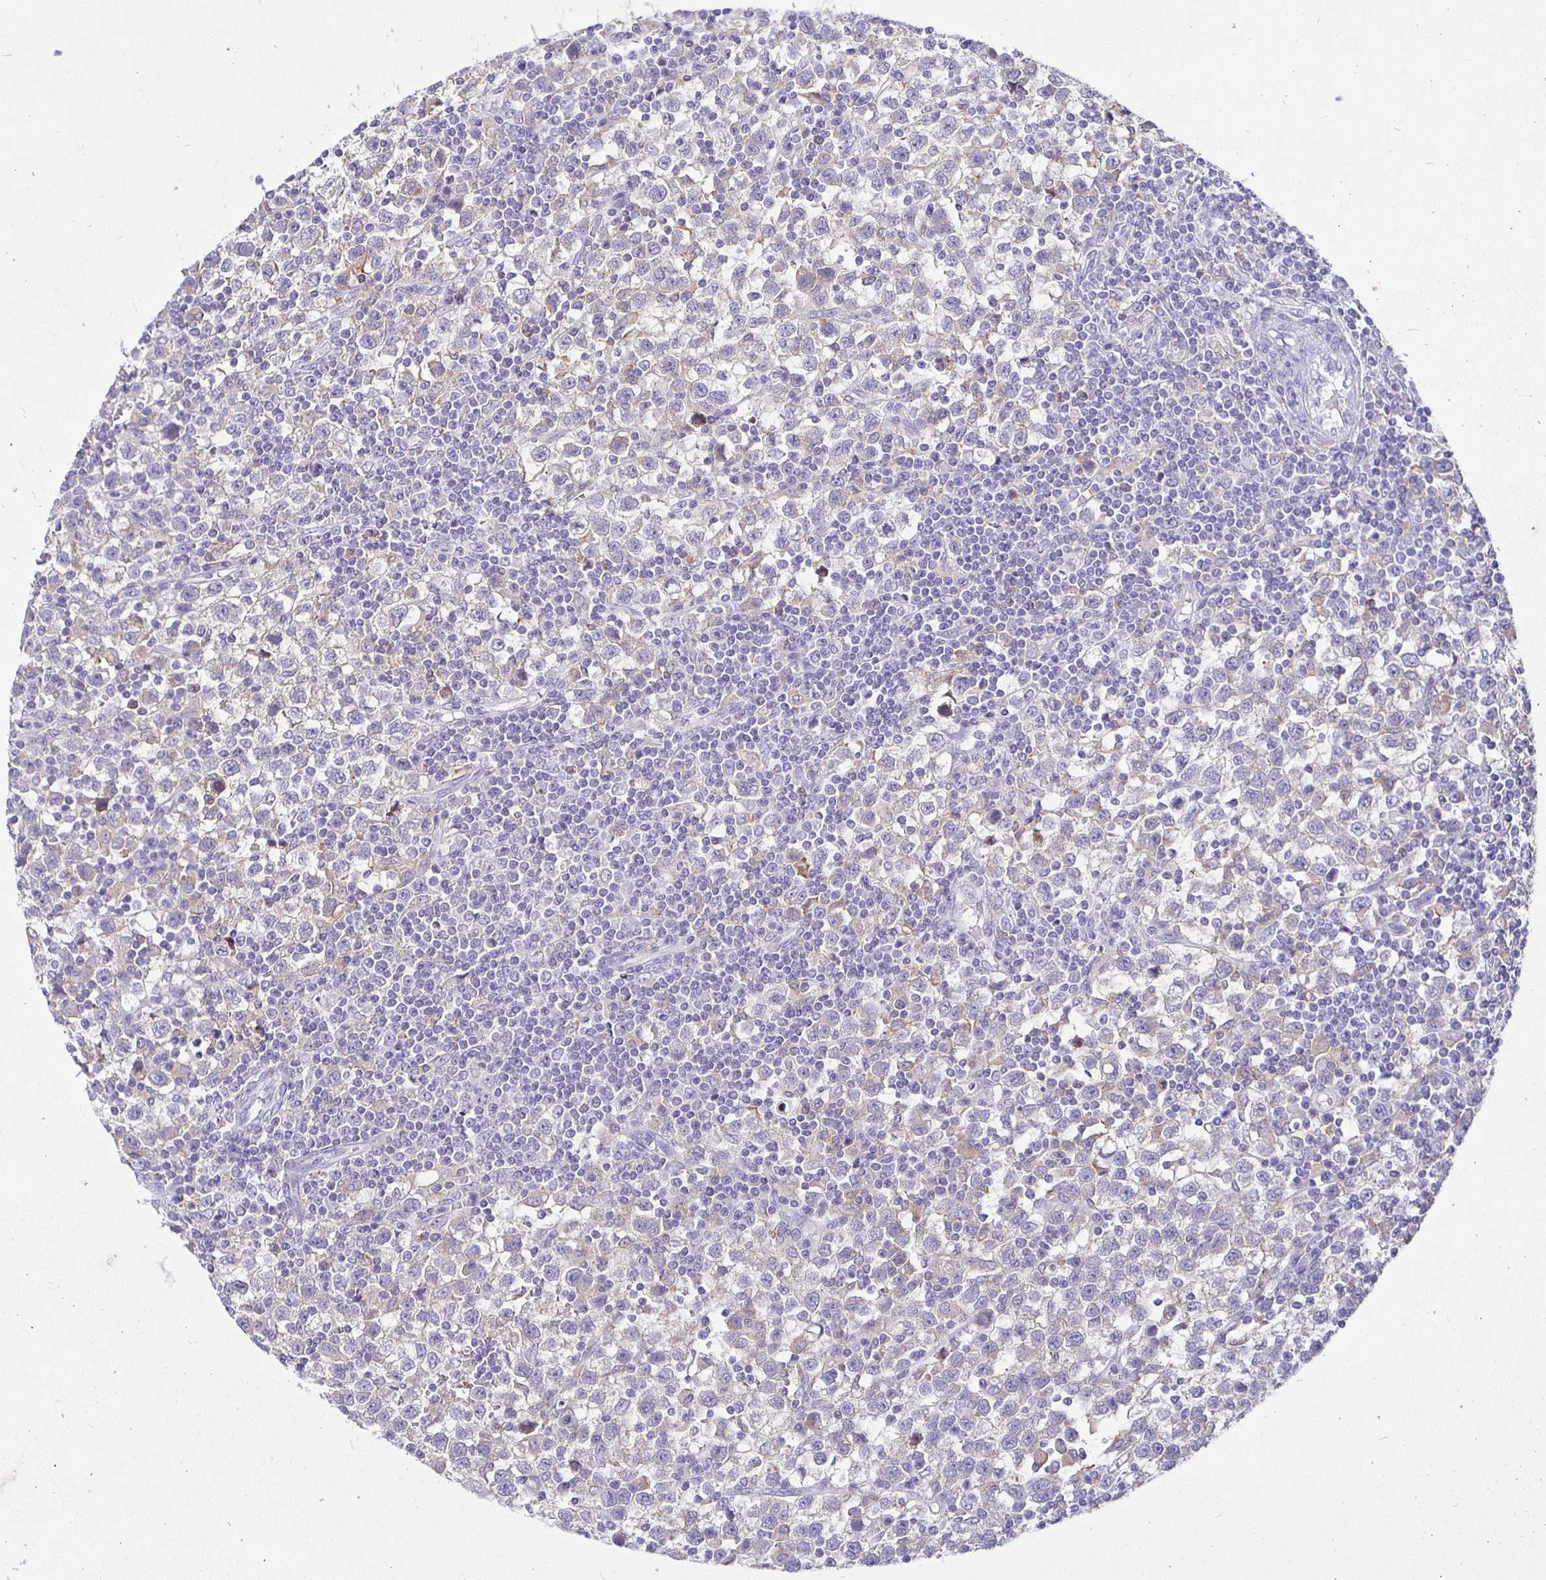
{"staining": {"intensity": "negative", "quantity": "none", "location": "none"}, "tissue": "testis cancer", "cell_type": "Tumor cells", "image_type": "cancer", "snomed": [{"axis": "morphology", "description": "Seminoma, NOS"}, {"axis": "topography", "description": "Testis"}], "caption": "An IHC histopathology image of testis cancer is shown. There is no staining in tumor cells of testis cancer.", "gene": "SIRPA", "patient": {"sex": "male", "age": 34}}